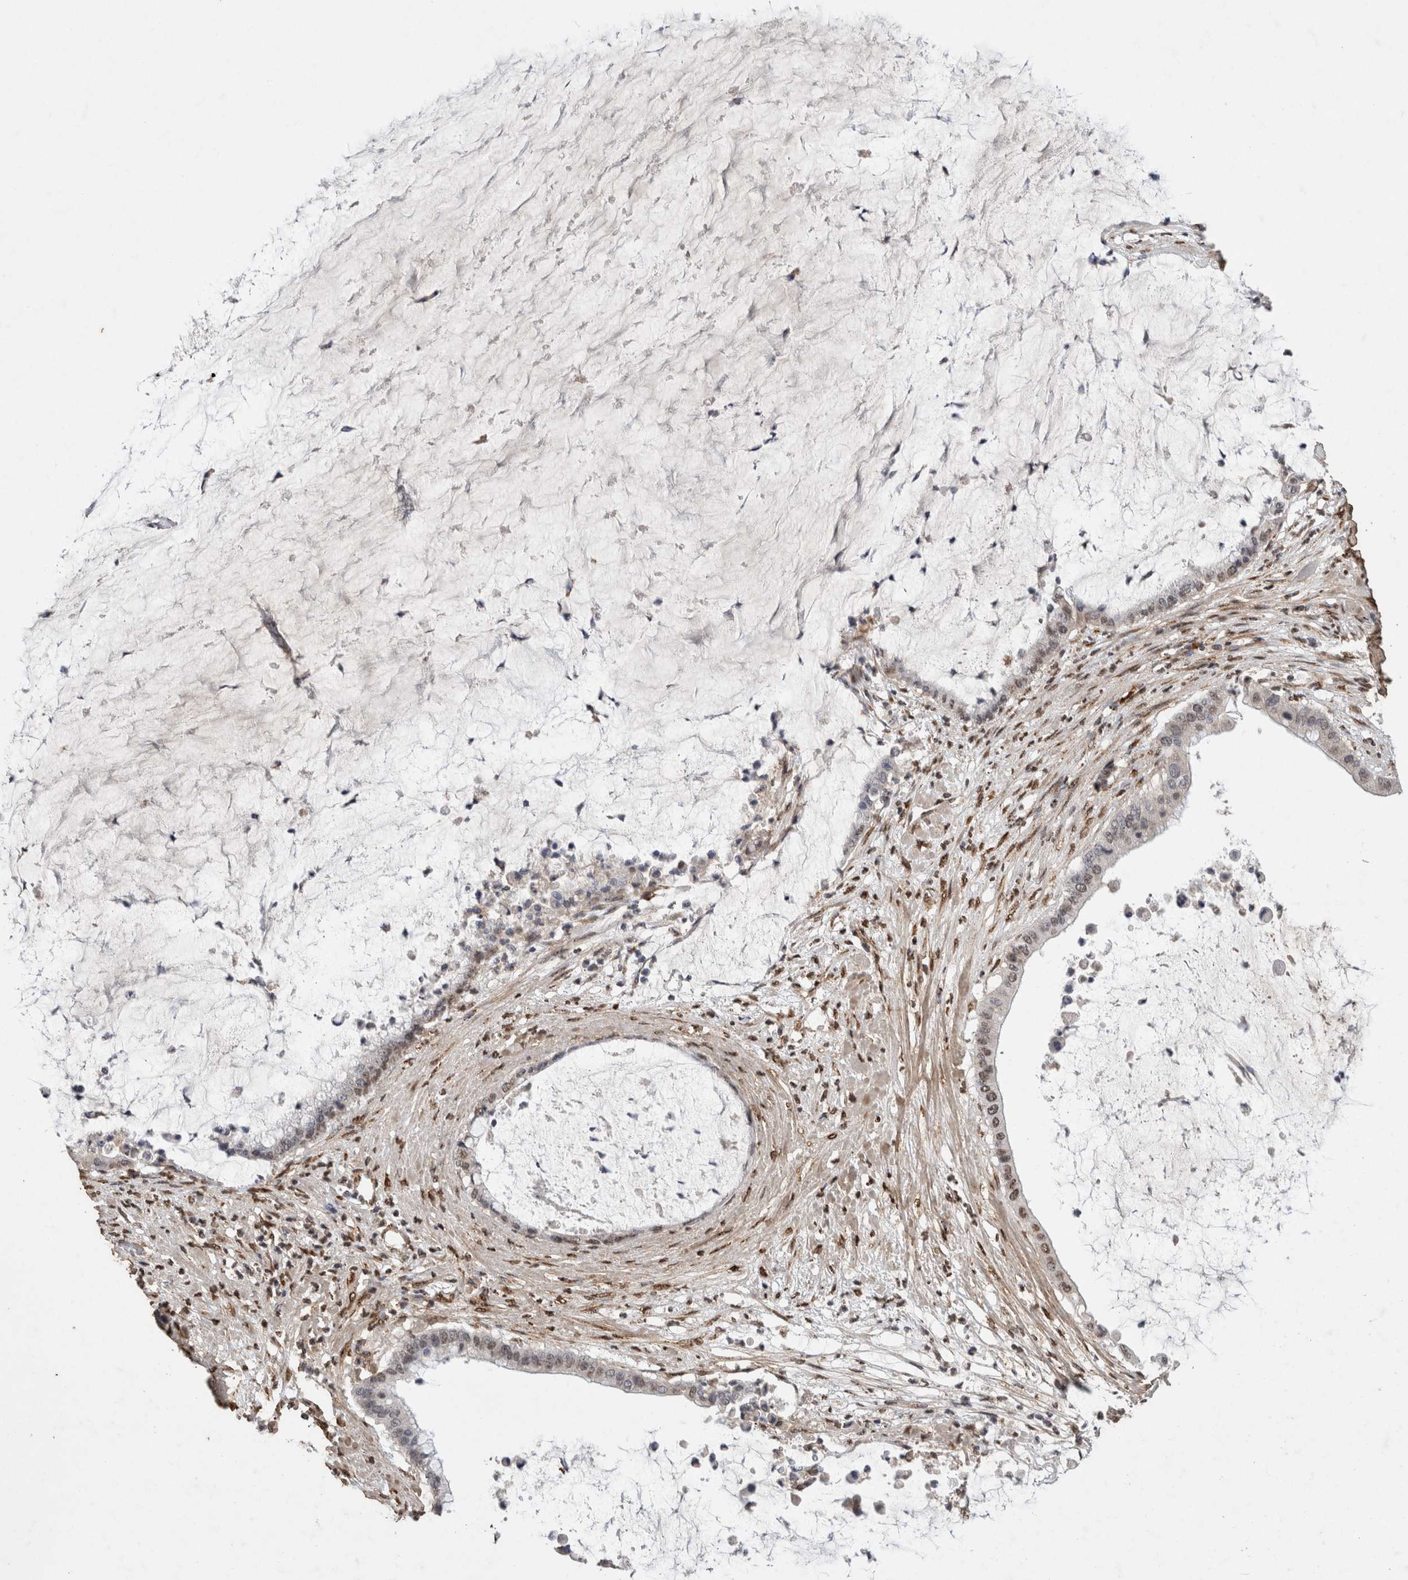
{"staining": {"intensity": "moderate", "quantity": "25%-75%", "location": "nuclear"}, "tissue": "pancreatic cancer", "cell_type": "Tumor cells", "image_type": "cancer", "snomed": [{"axis": "morphology", "description": "Adenocarcinoma, NOS"}, {"axis": "topography", "description": "Pancreas"}], "caption": "Protein analysis of pancreatic cancer tissue shows moderate nuclear expression in approximately 25%-75% of tumor cells.", "gene": "C1QTNF5", "patient": {"sex": "male", "age": 41}}